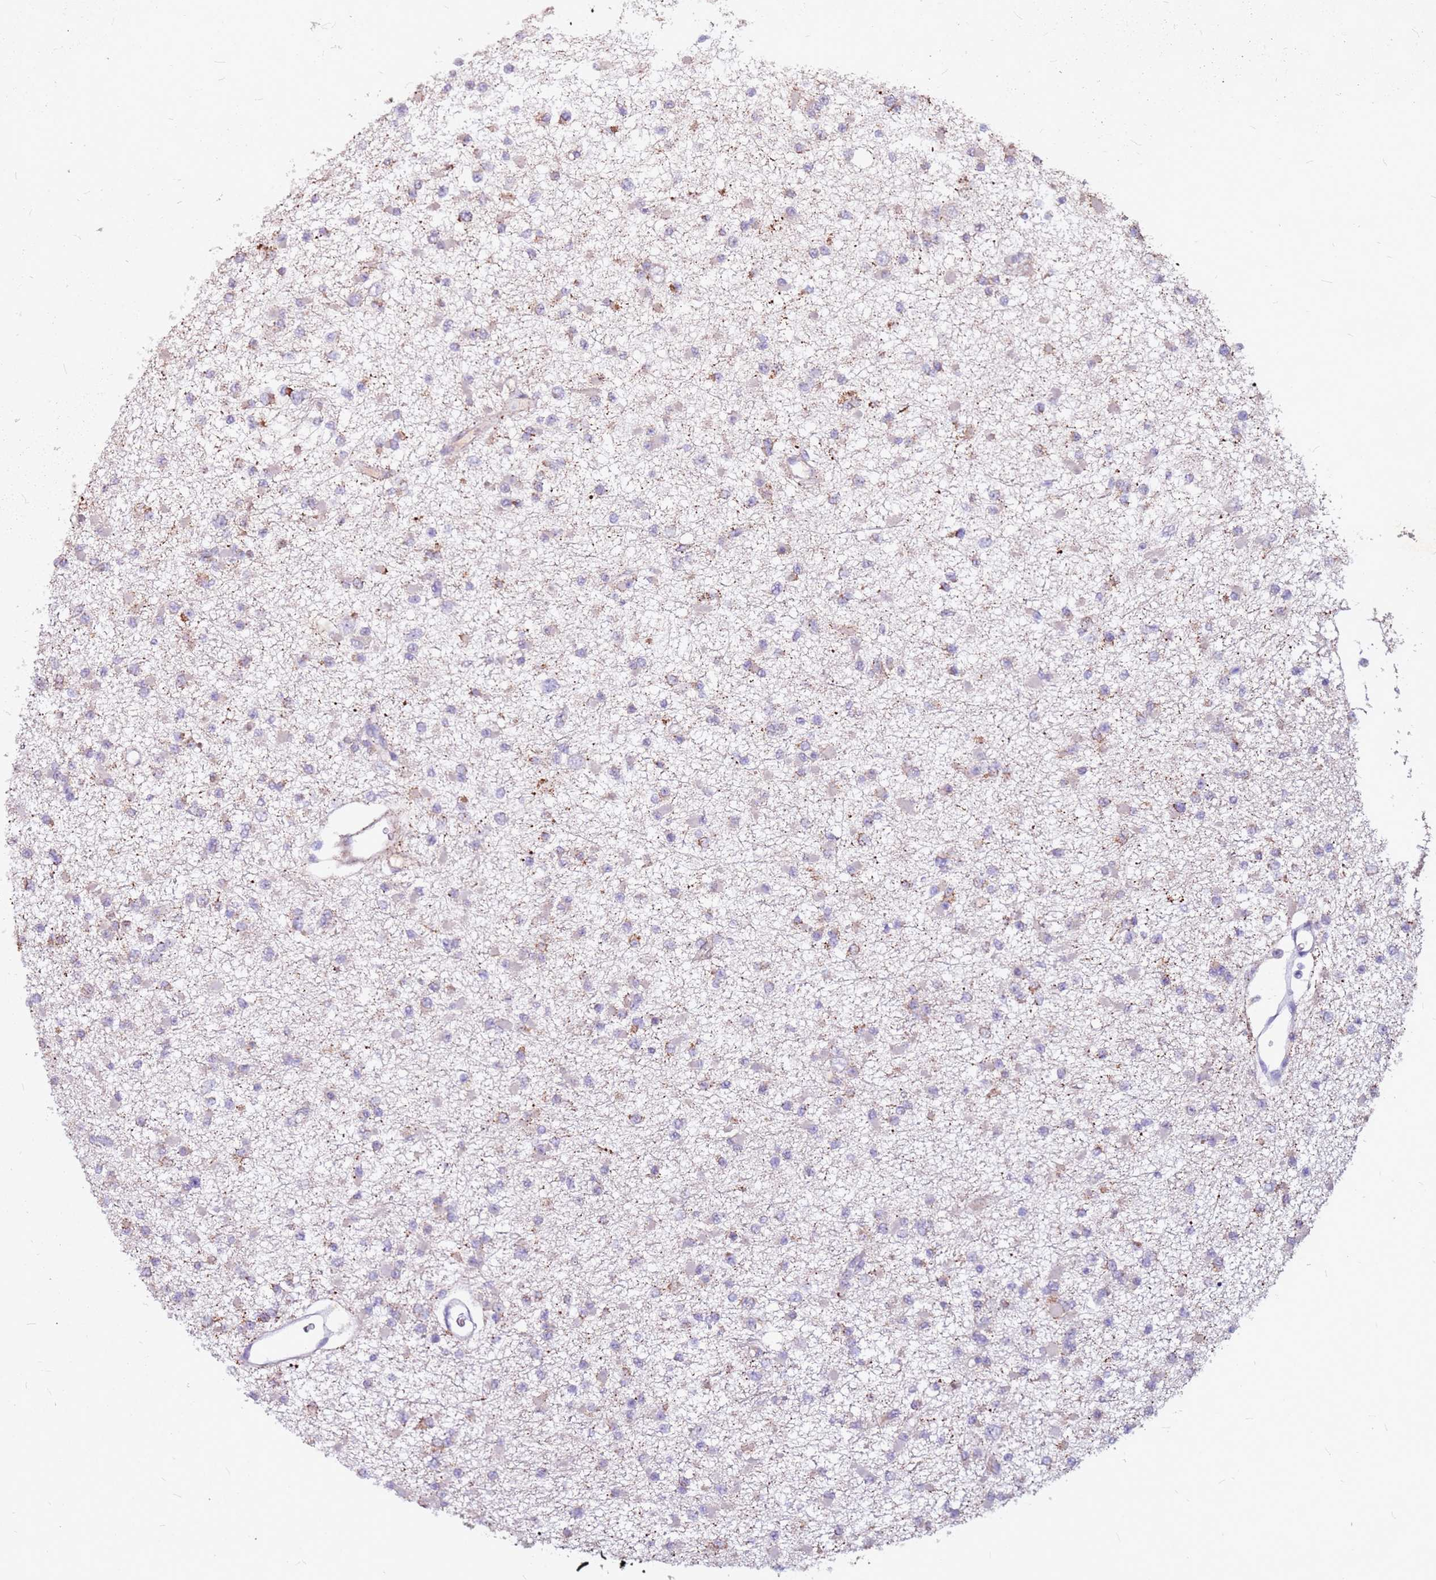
{"staining": {"intensity": "moderate", "quantity": "<25%", "location": "cytoplasmic/membranous"}, "tissue": "glioma", "cell_type": "Tumor cells", "image_type": "cancer", "snomed": [{"axis": "morphology", "description": "Glioma, malignant, Low grade"}, {"axis": "topography", "description": "Brain"}], "caption": "A low amount of moderate cytoplasmic/membranous positivity is seen in approximately <25% of tumor cells in malignant glioma (low-grade) tissue. The staining is performed using DAB (3,3'-diaminobenzidine) brown chromogen to label protein expression. The nuclei are counter-stained blue using hematoxylin.", "gene": "DCDC2C", "patient": {"sex": "female", "age": 22}}